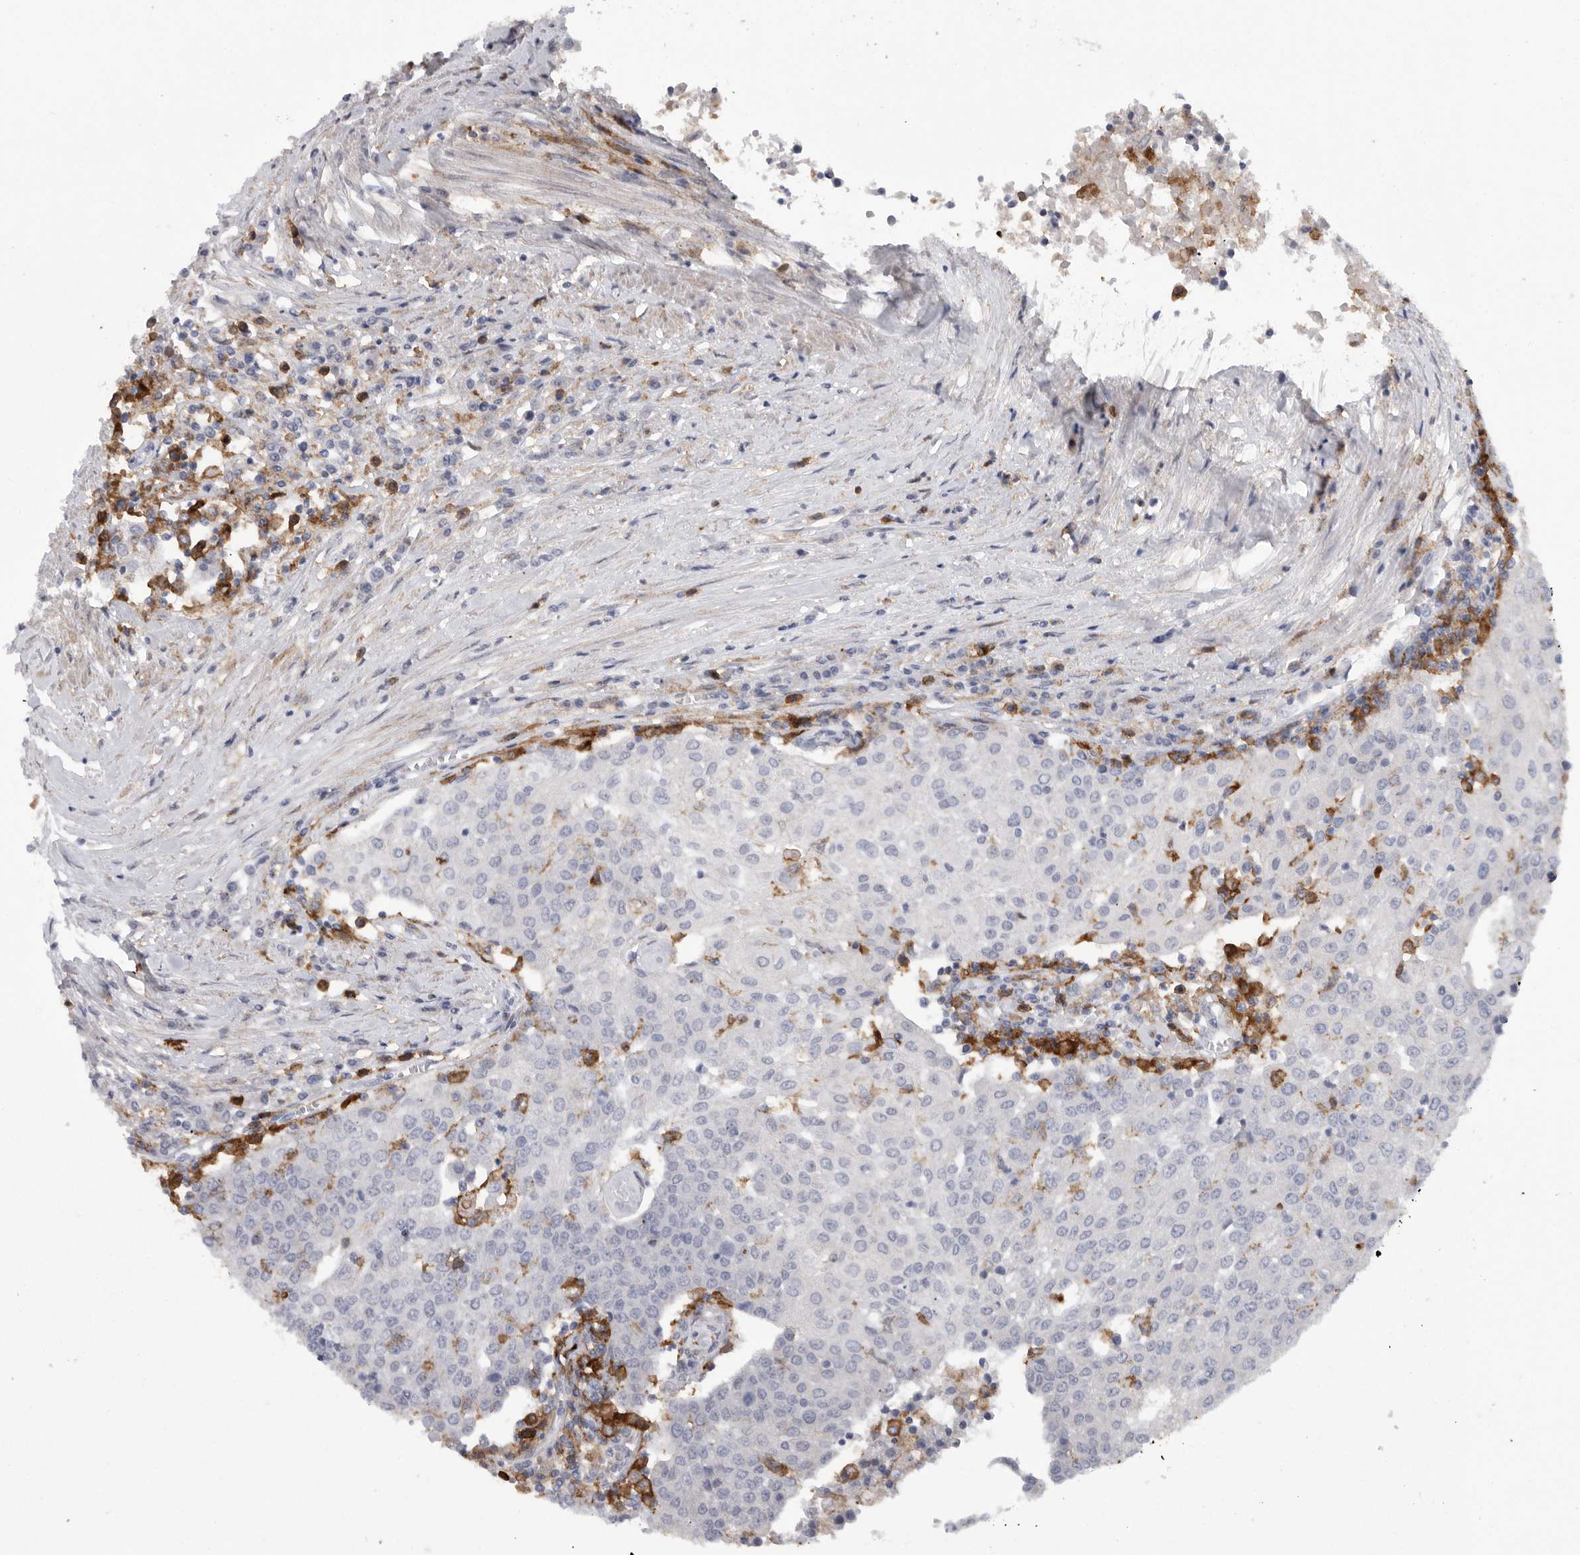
{"staining": {"intensity": "negative", "quantity": "none", "location": "none"}, "tissue": "urothelial cancer", "cell_type": "Tumor cells", "image_type": "cancer", "snomed": [{"axis": "morphology", "description": "Urothelial carcinoma, High grade"}, {"axis": "topography", "description": "Urinary bladder"}], "caption": "High magnification brightfield microscopy of high-grade urothelial carcinoma stained with DAB (brown) and counterstained with hematoxylin (blue): tumor cells show no significant positivity.", "gene": "SIGLEC10", "patient": {"sex": "female", "age": 85}}